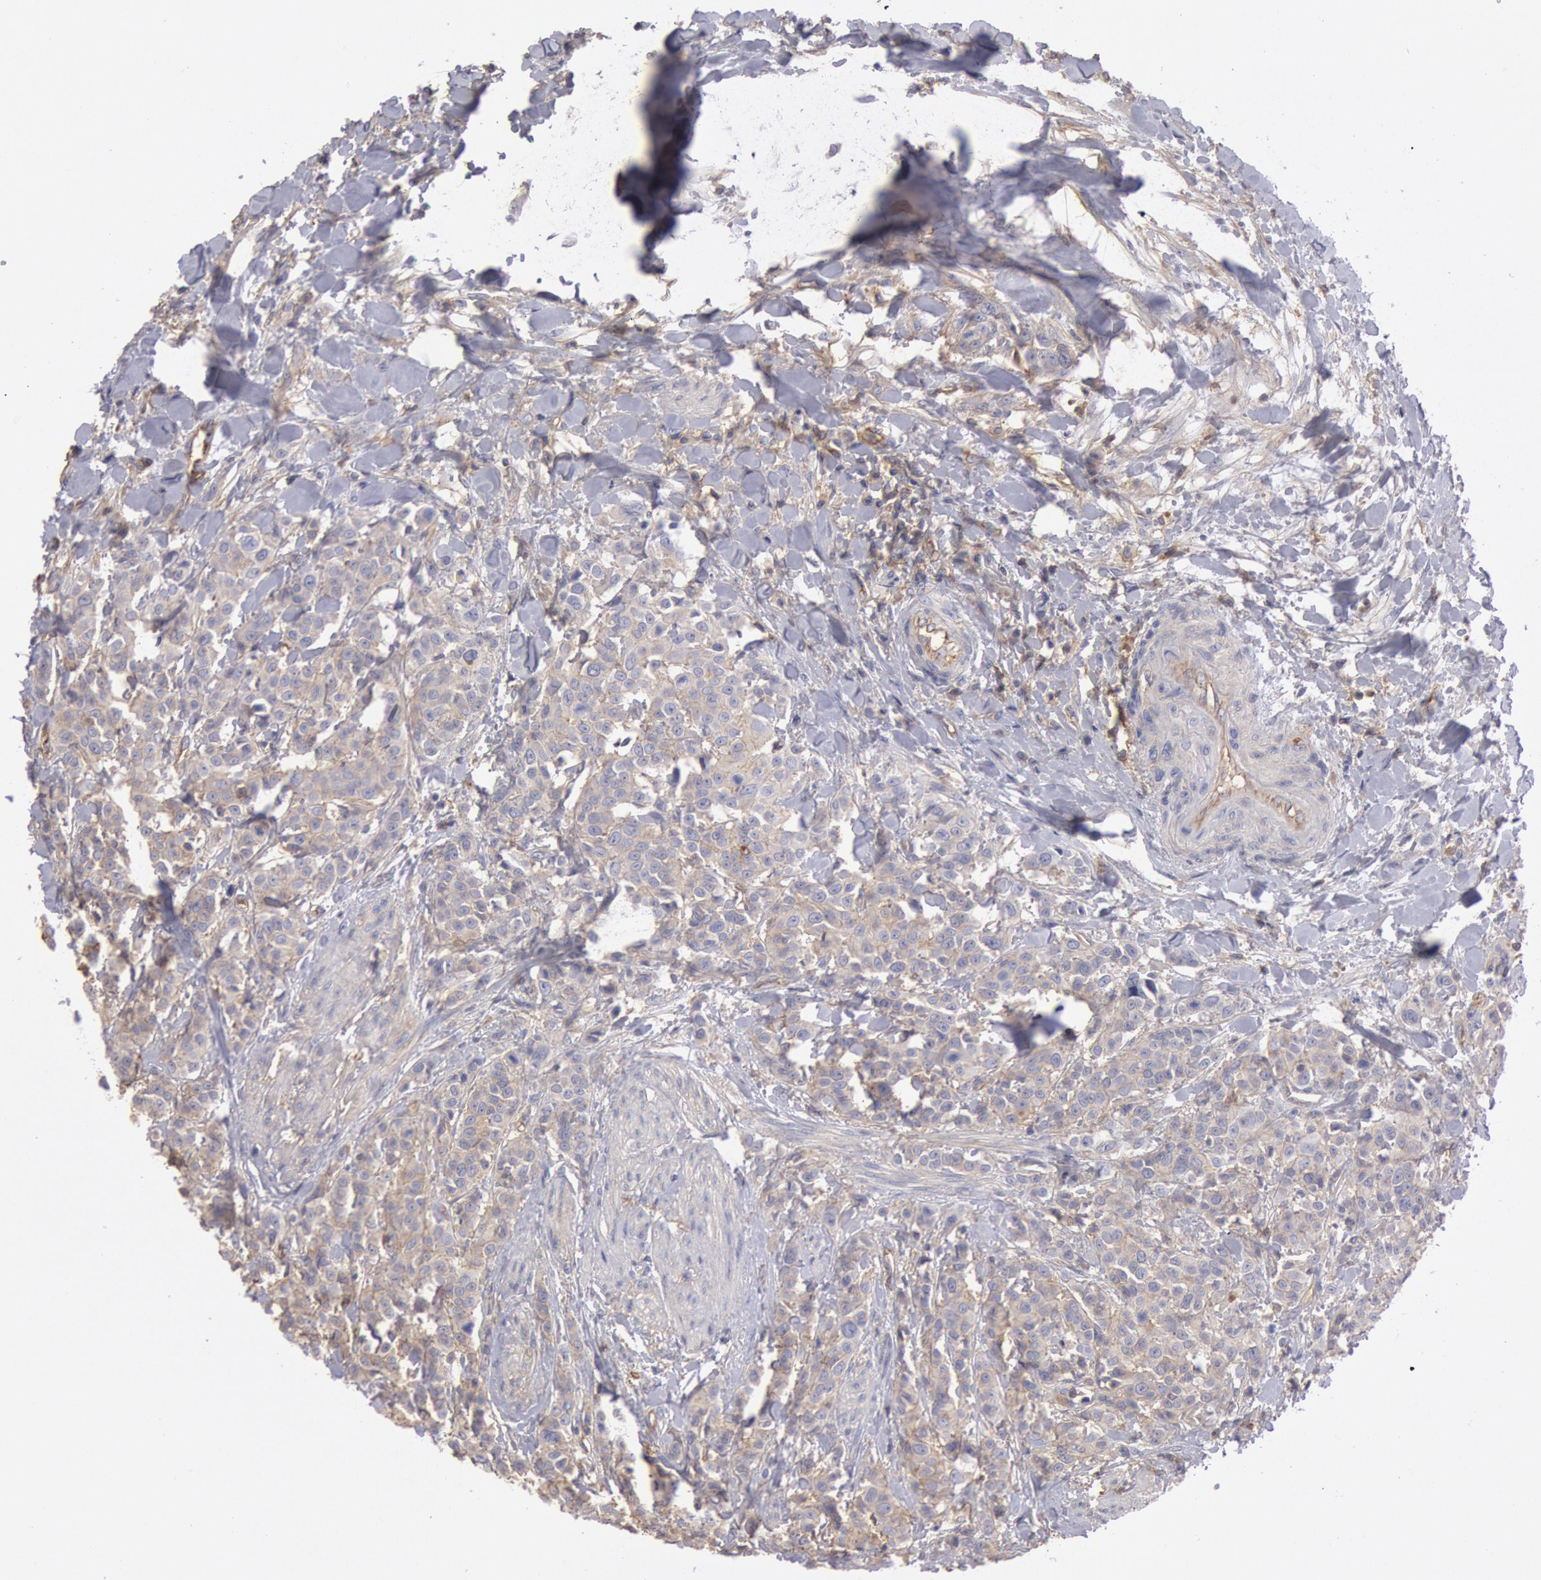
{"staining": {"intensity": "weak", "quantity": ">75%", "location": "cytoplasmic/membranous"}, "tissue": "urothelial cancer", "cell_type": "Tumor cells", "image_type": "cancer", "snomed": [{"axis": "morphology", "description": "Urothelial carcinoma, High grade"}, {"axis": "topography", "description": "Urinary bladder"}], "caption": "Immunohistochemistry (IHC) image of neoplastic tissue: human urothelial carcinoma (high-grade) stained using IHC exhibits low levels of weak protein expression localized specifically in the cytoplasmic/membranous of tumor cells, appearing as a cytoplasmic/membranous brown color.", "gene": "SNAP23", "patient": {"sex": "male", "age": 56}}